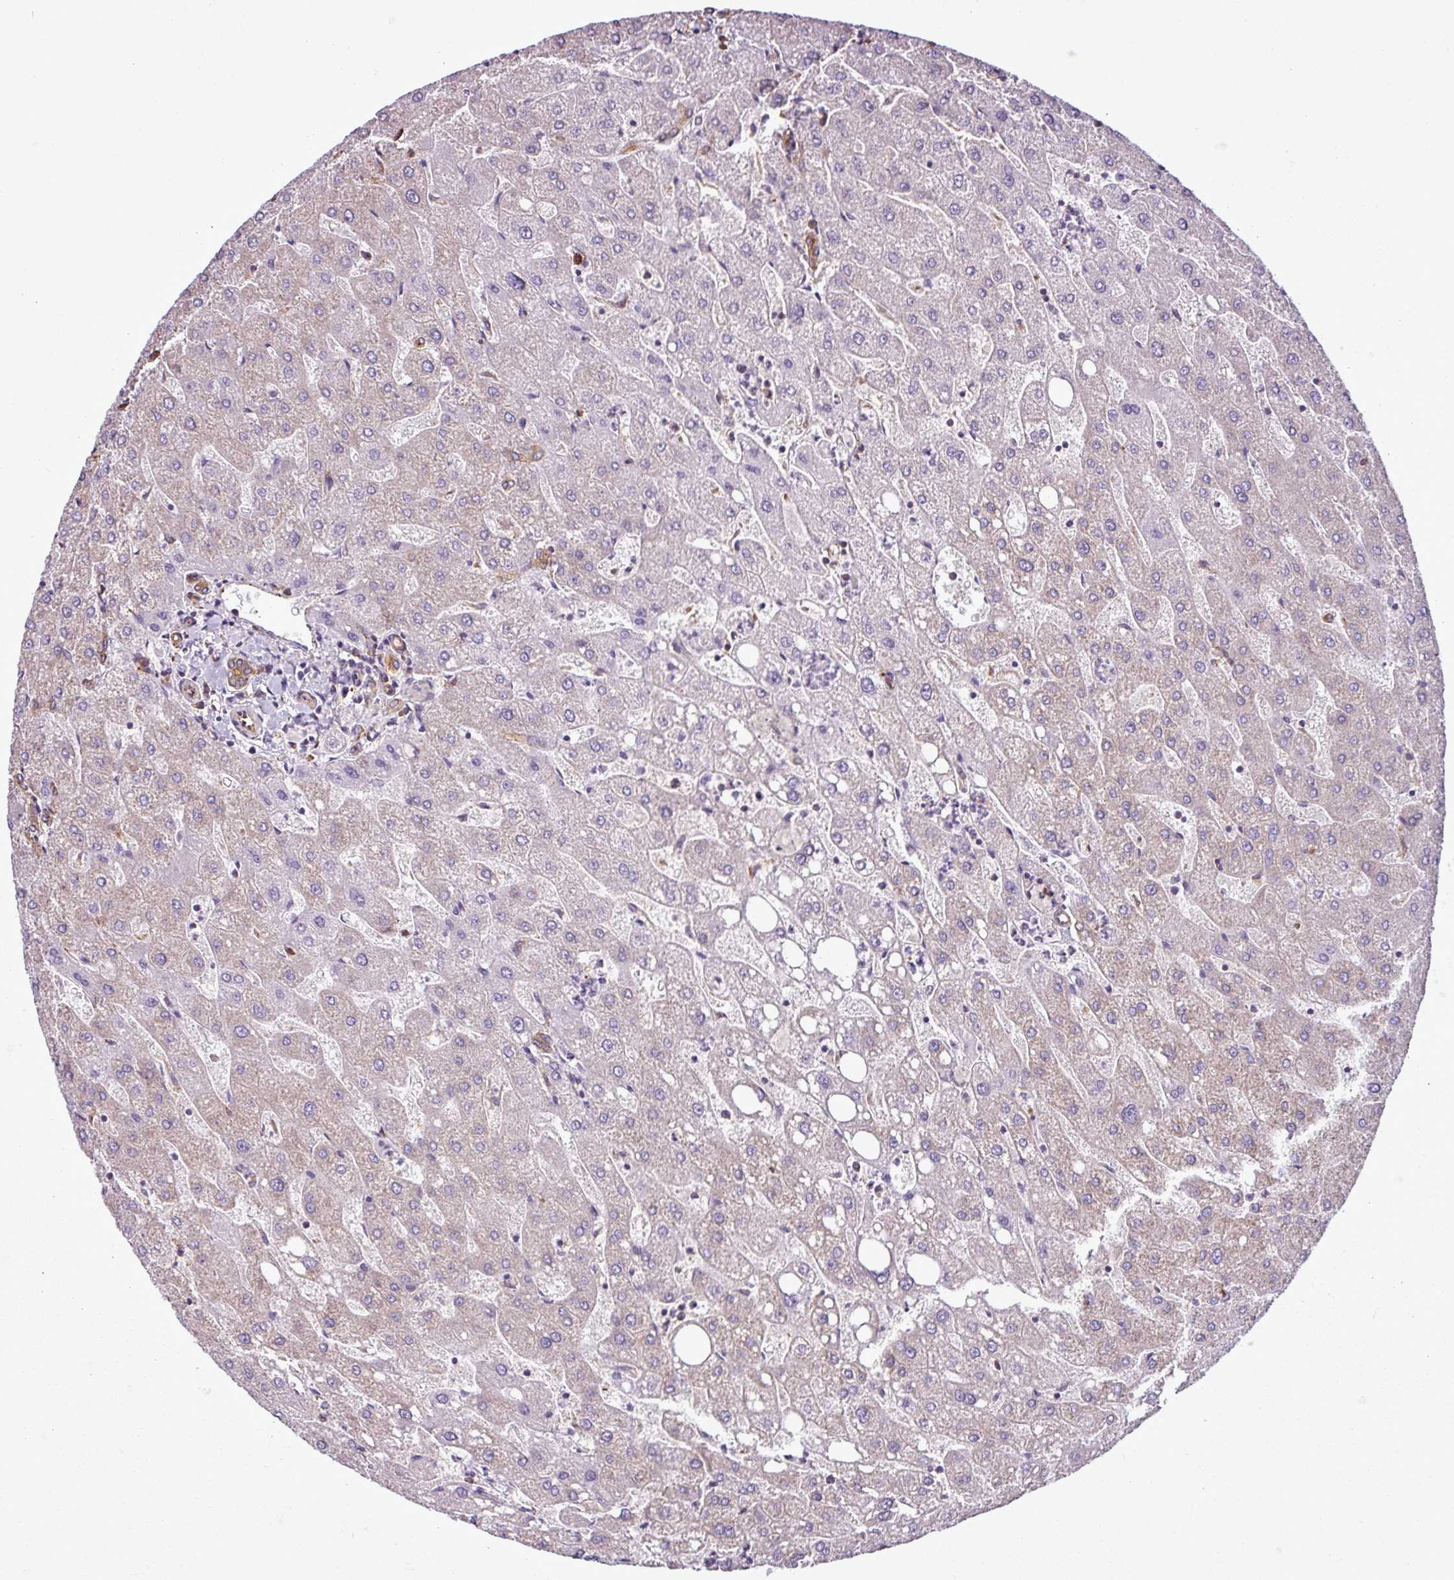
{"staining": {"intensity": "moderate", "quantity": "25%-75%", "location": "cytoplasmic/membranous"}, "tissue": "liver", "cell_type": "Cholangiocytes", "image_type": "normal", "snomed": [{"axis": "morphology", "description": "Normal tissue, NOS"}, {"axis": "topography", "description": "Liver"}], "caption": "Immunohistochemistry (IHC) (DAB (3,3'-diaminobenzidine)) staining of normal liver displays moderate cytoplasmic/membranous protein staining in approximately 25%-75% of cholangiocytes.", "gene": "PACSIN2", "patient": {"sex": "male", "age": 67}}